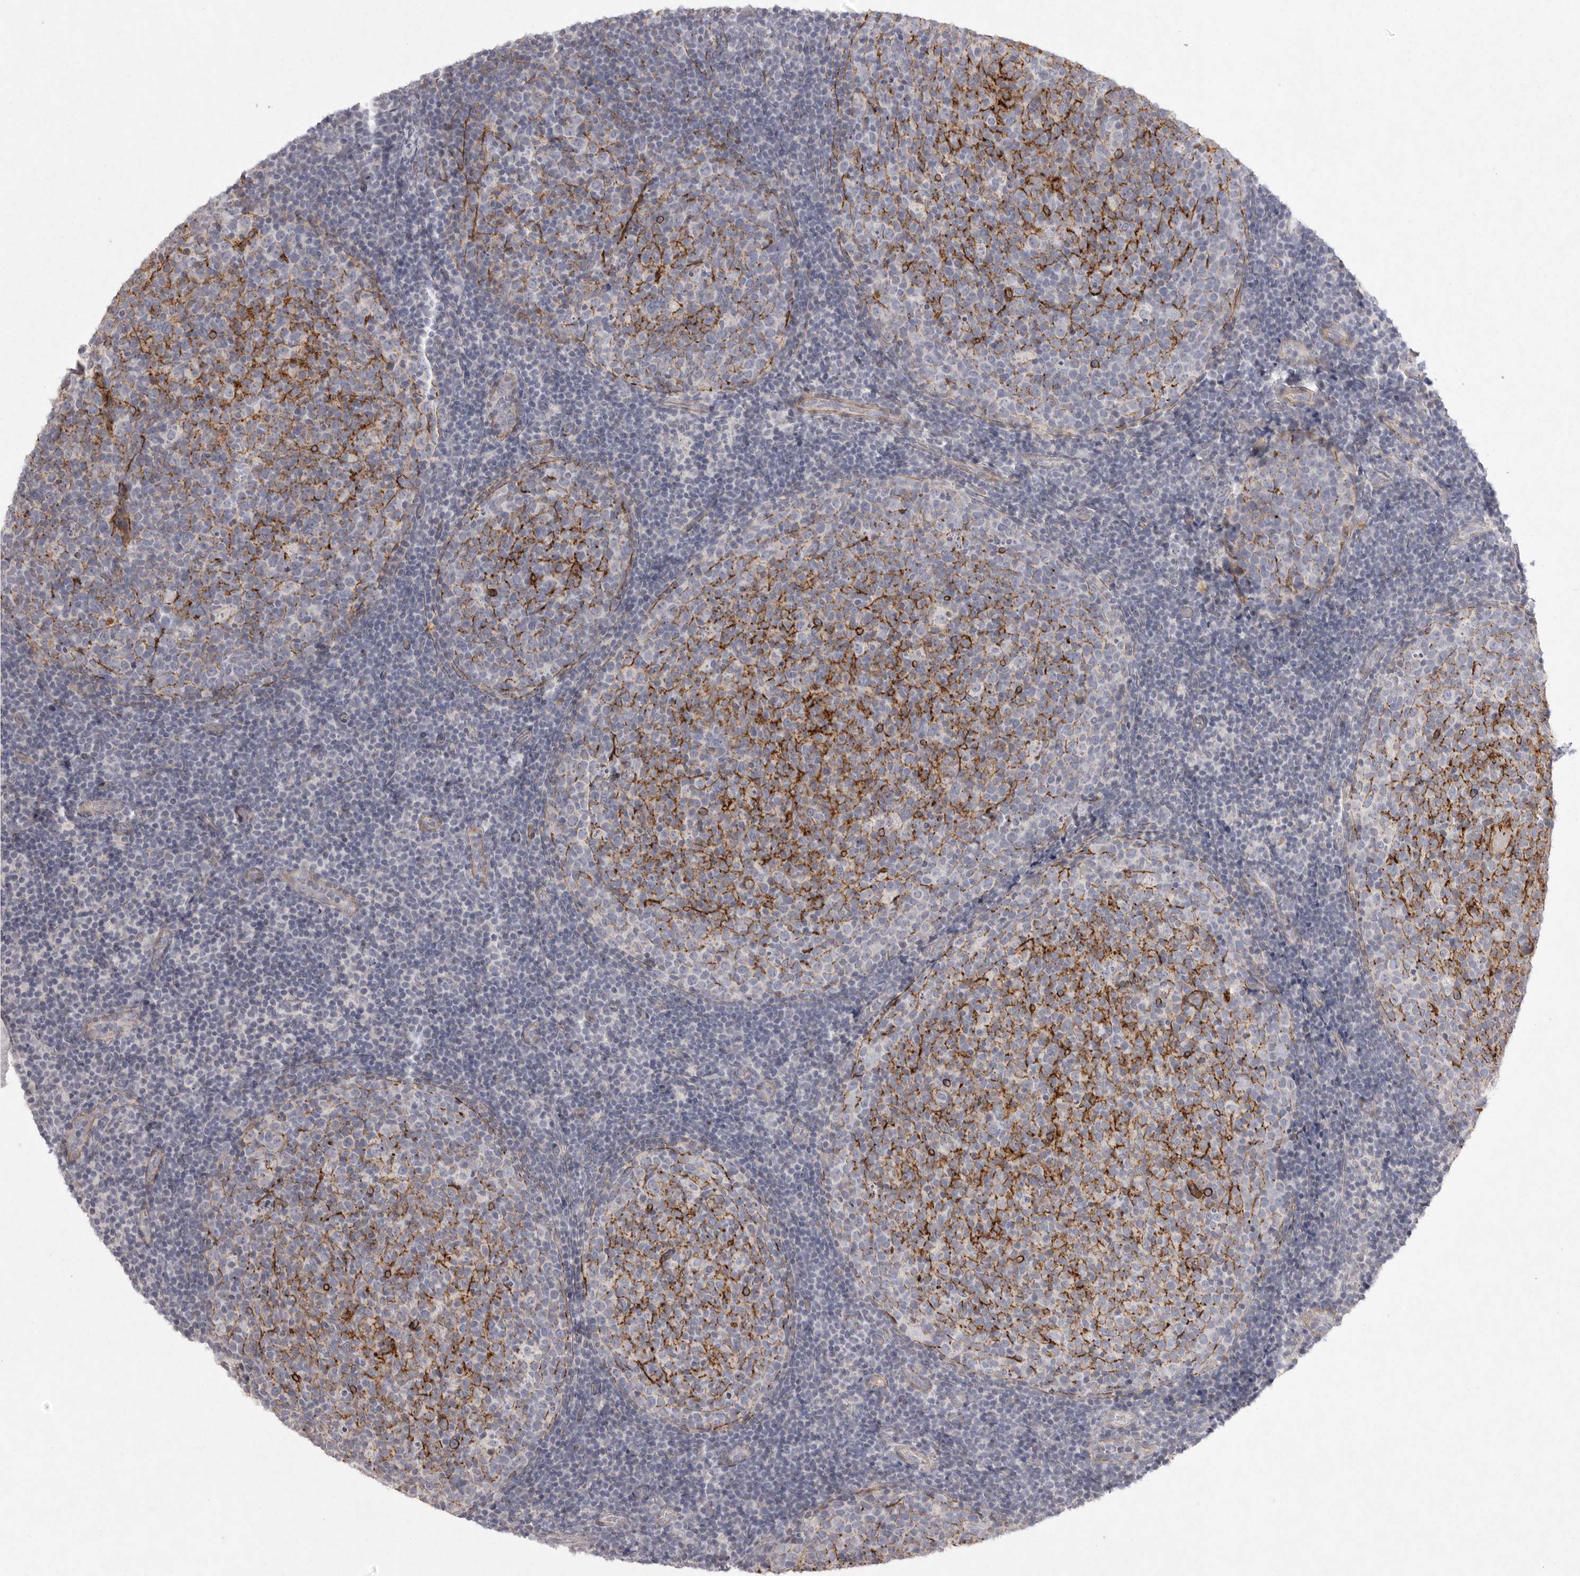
{"staining": {"intensity": "strong", "quantity": "<25%", "location": "cytoplasmic/membranous"}, "tissue": "tonsil", "cell_type": "Germinal center cells", "image_type": "normal", "snomed": [{"axis": "morphology", "description": "Normal tissue, NOS"}, {"axis": "topography", "description": "Tonsil"}], "caption": "Immunohistochemistry micrograph of normal tonsil stained for a protein (brown), which exhibits medium levels of strong cytoplasmic/membranous expression in approximately <25% of germinal center cells.", "gene": "VANGL2", "patient": {"sex": "female", "age": 19}}